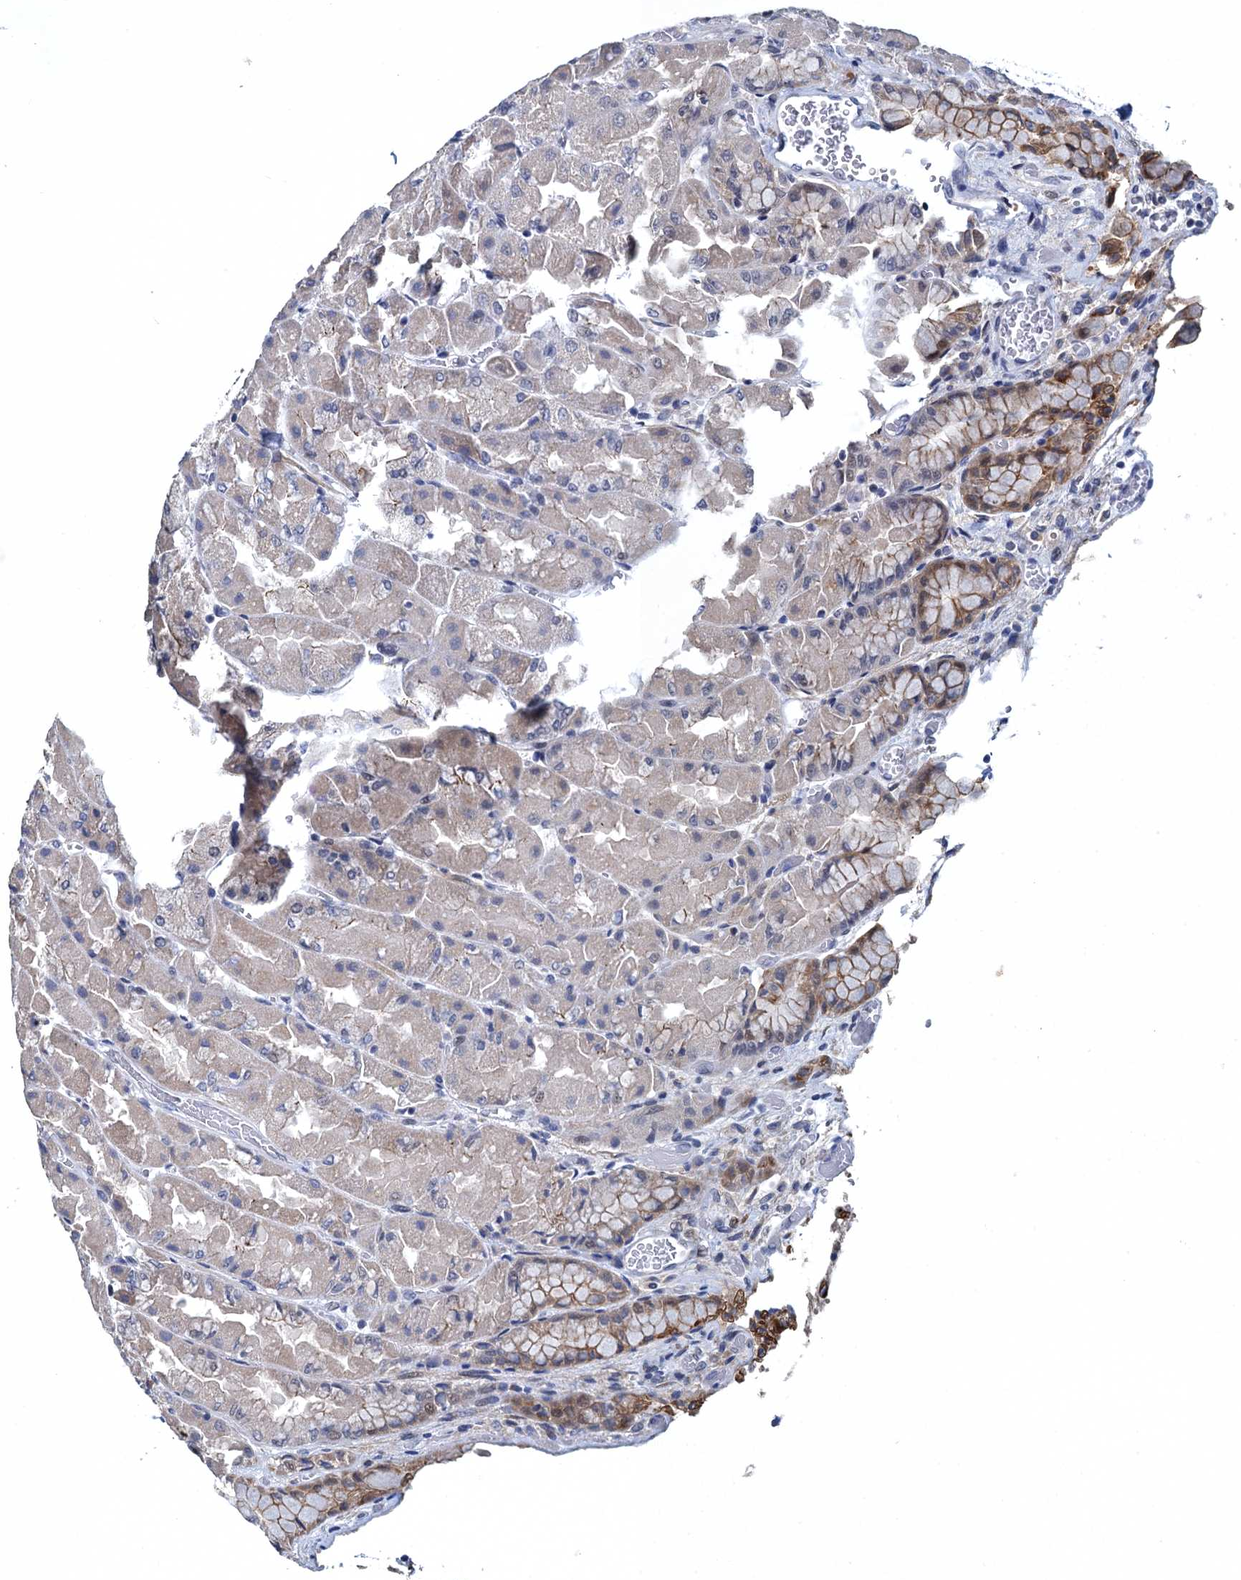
{"staining": {"intensity": "moderate", "quantity": "25%-75%", "location": "cytoplasmic/membranous"}, "tissue": "stomach", "cell_type": "Glandular cells", "image_type": "normal", "snomed": [{"axis": "morphology", "description": "Normal tissue, NOS"}, {"axis": "topography", "description": "Stomach"}], "caption": "A brown stain shows moderate cytoplasmic/membranous staining of a protein in glandular cells of normal stomach. (IHC, brightfield microscopy, high magnification).", "gene": "ATOSA", "patient": {"sex": "female", "age": 61}}